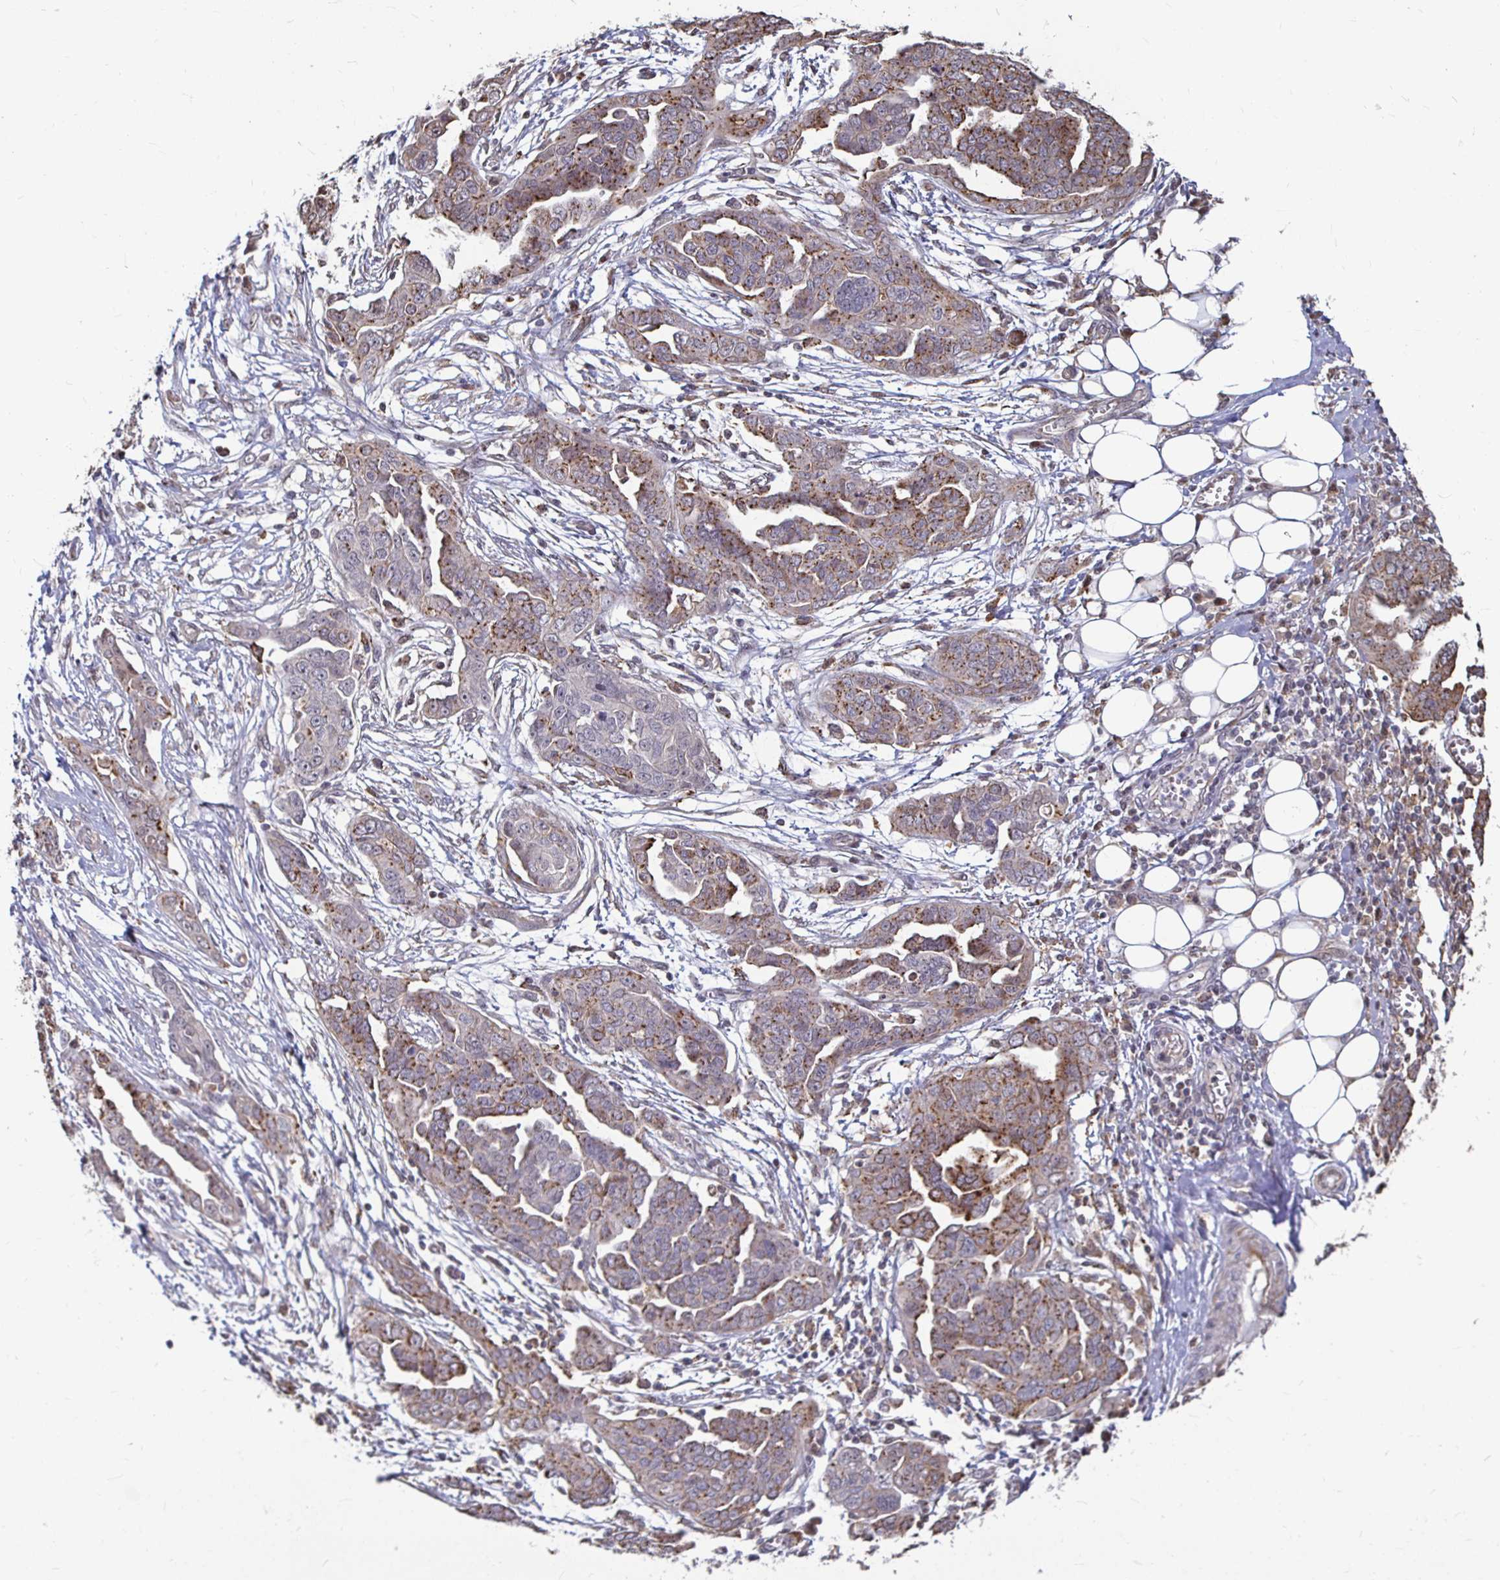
{"staining": {"intensity": "moderate", "quantity": "25%-75%", "location": "cytoplasmic/membranous"}, "tissue": "ovarian cancer", "cell_type": "Tumor cells", "image_type": "cancer", "snomed": [{"axis": "morphology", "description": "Cystadenocarcinoma, serous, NOS"}, {"axis": "topography", "description": "Ovary"}], "caption": "Ovarian serous cystadenocarcinoma stained with a protein marker demonstrates moderate staining in tumor cells.", "gene": "CAPN11", "patient": {"sex": "female", "age": 59}}